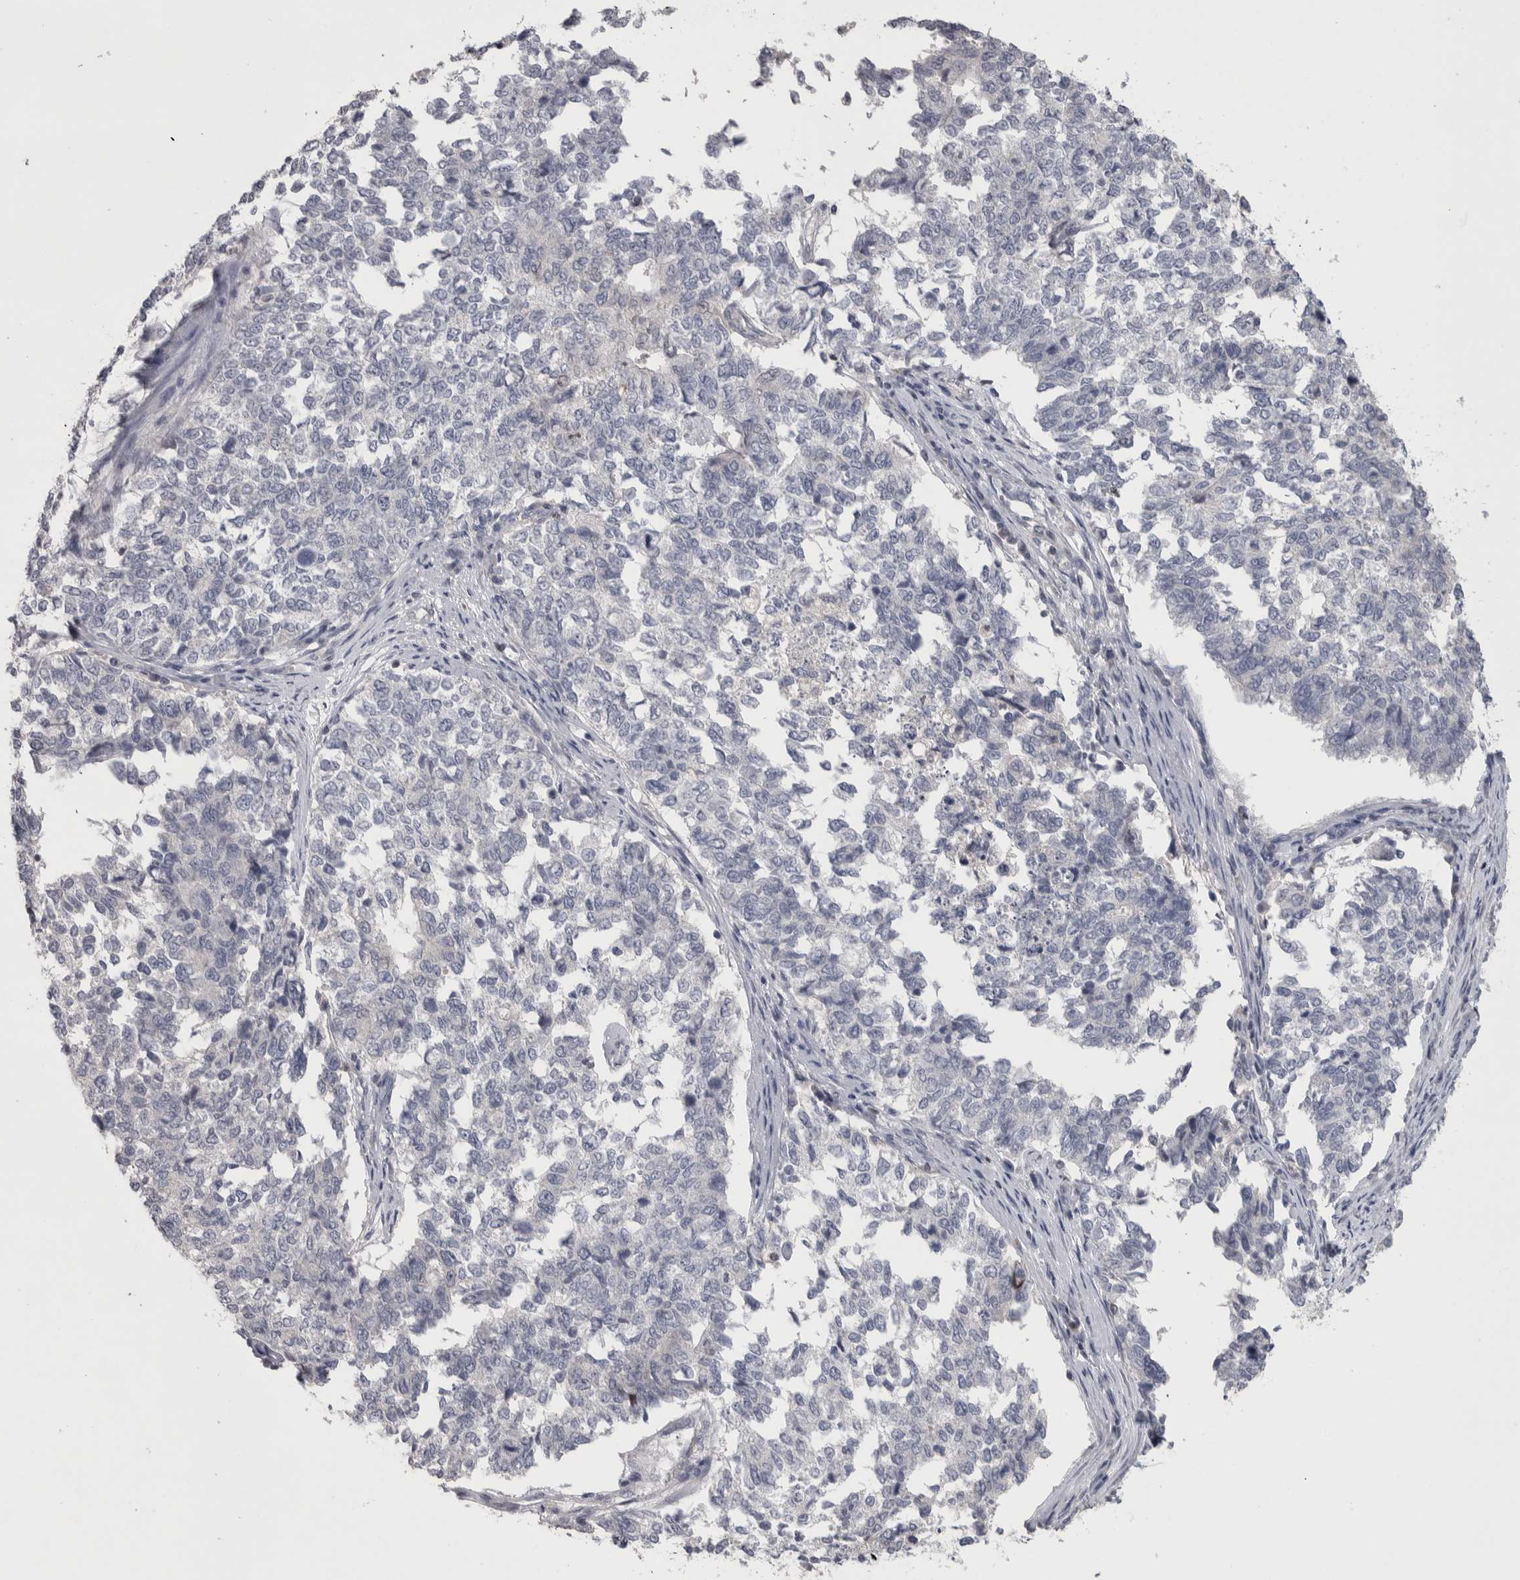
{"staining": {"intensity": "negative", "quantity": "none", "location": "none"}, "tissue": "cervical cancer", "cell_type": "Tumor cells", "image_type": "cancer", "snomed": [{"axis": "morphology", "description": "Squamous cell carcinoma, NOS"}, {"axis": "topography", "description": "Cervix"}], "caption": "Cervical cancer (squamous cell carcinoma) was stained to show a protein in brown. There is no significant staining in tumor cells.", "gene": "NFKB2", "patient": {"sex": "female", "age": 63}}